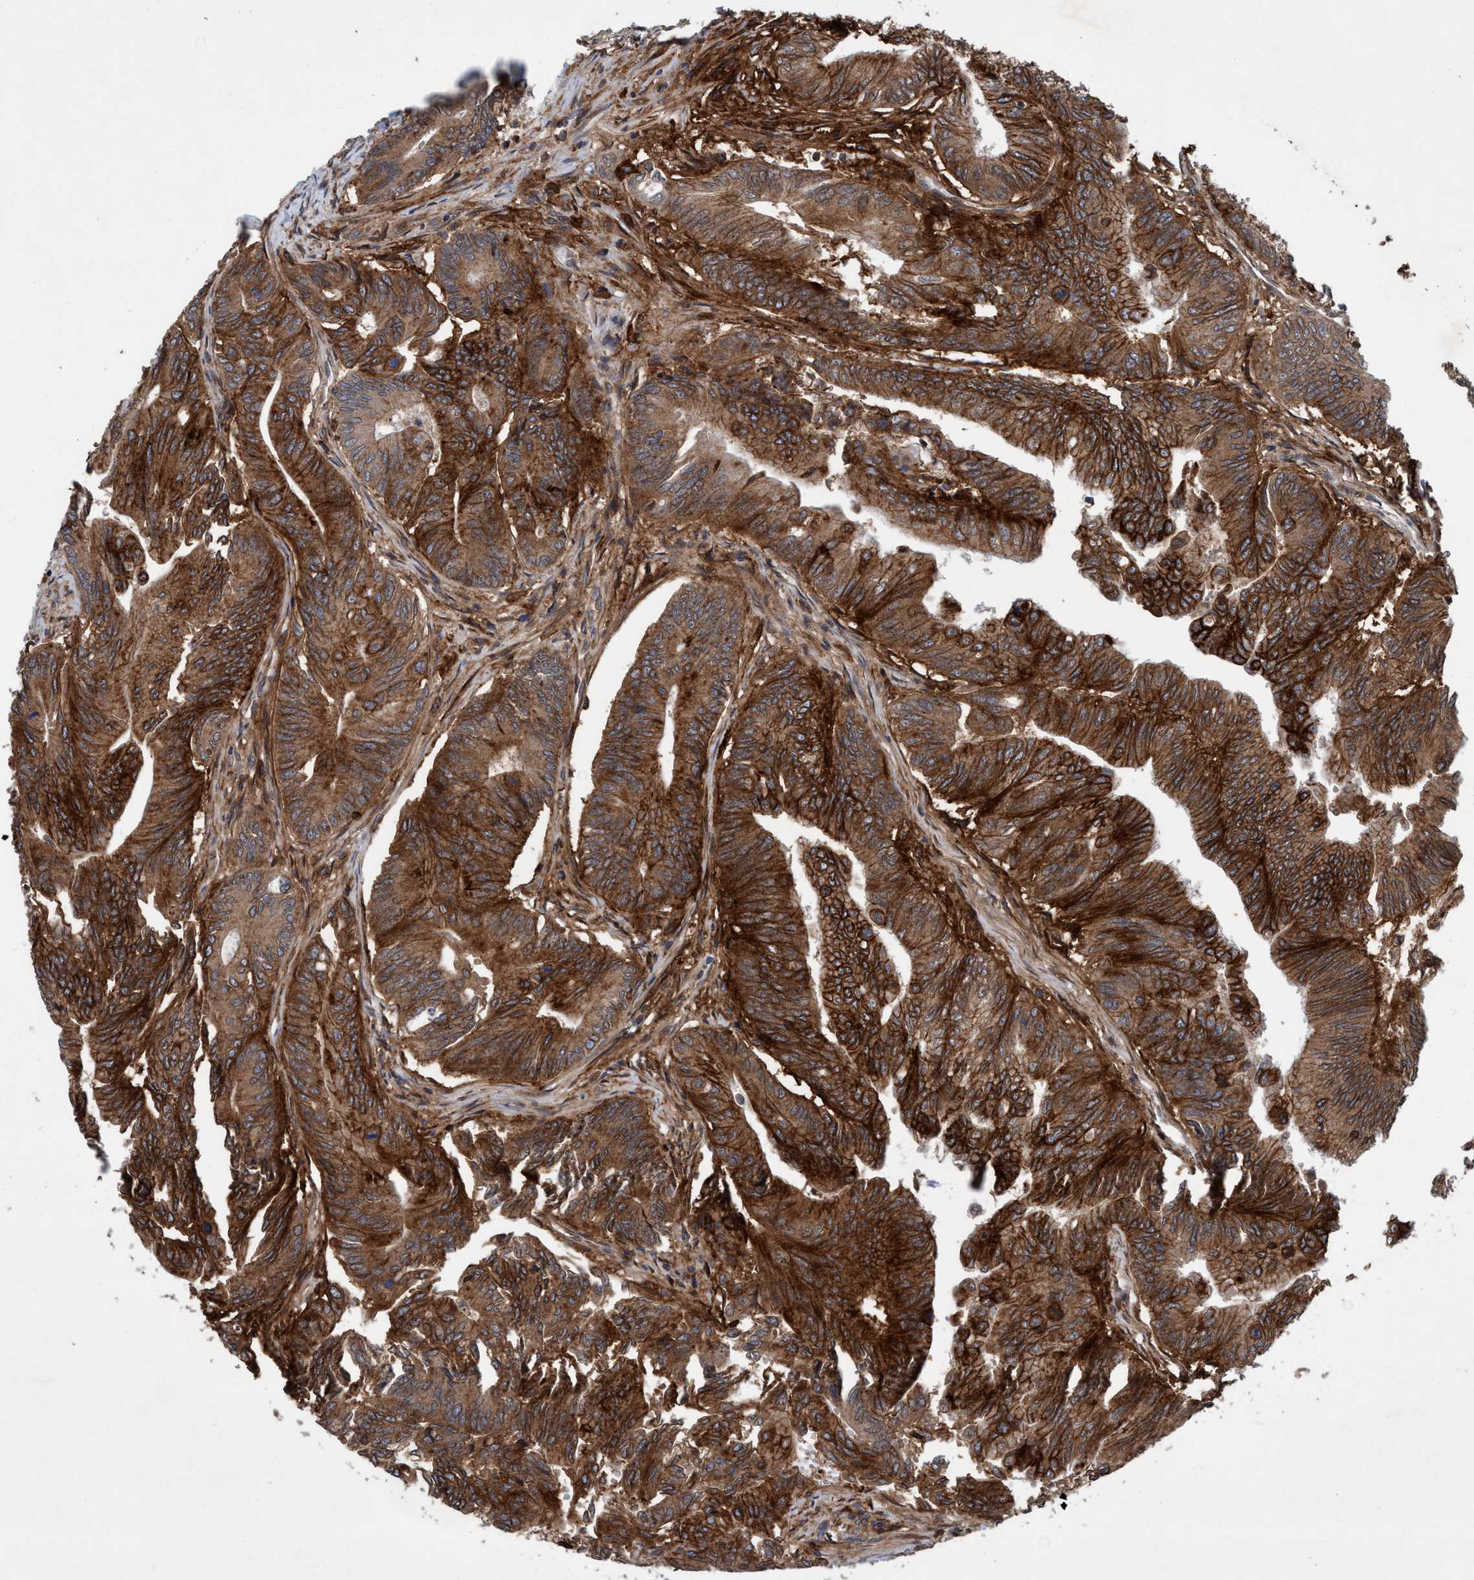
{"staining": {"intensity": "strong", "quantity": ">75%", "location": "cytoplasmic/membranous"}, "tissue": "colorectal cancer", "cell_type": "Tumor cells", "image_type": "cancer", "snomed": [{"axis": "morphology", "description": "Adenoma, NOS"}, {"axis": "morphology", "description": "Adenocarcinoma, NOS"}, {"axis": "topography", "description": "Colon"}], "caption": "Colorectal cancer (adenocarcinoma) stained with immunohistochemistry (IHC) shows strong cytoplasmic/membranous expression in about >75% of tumor cells. The protein of interest is shown in brown color, while the nuclei are stained blue.", "gene": "SLC16A3", "patient": {"sex": "male", "age": 79}}